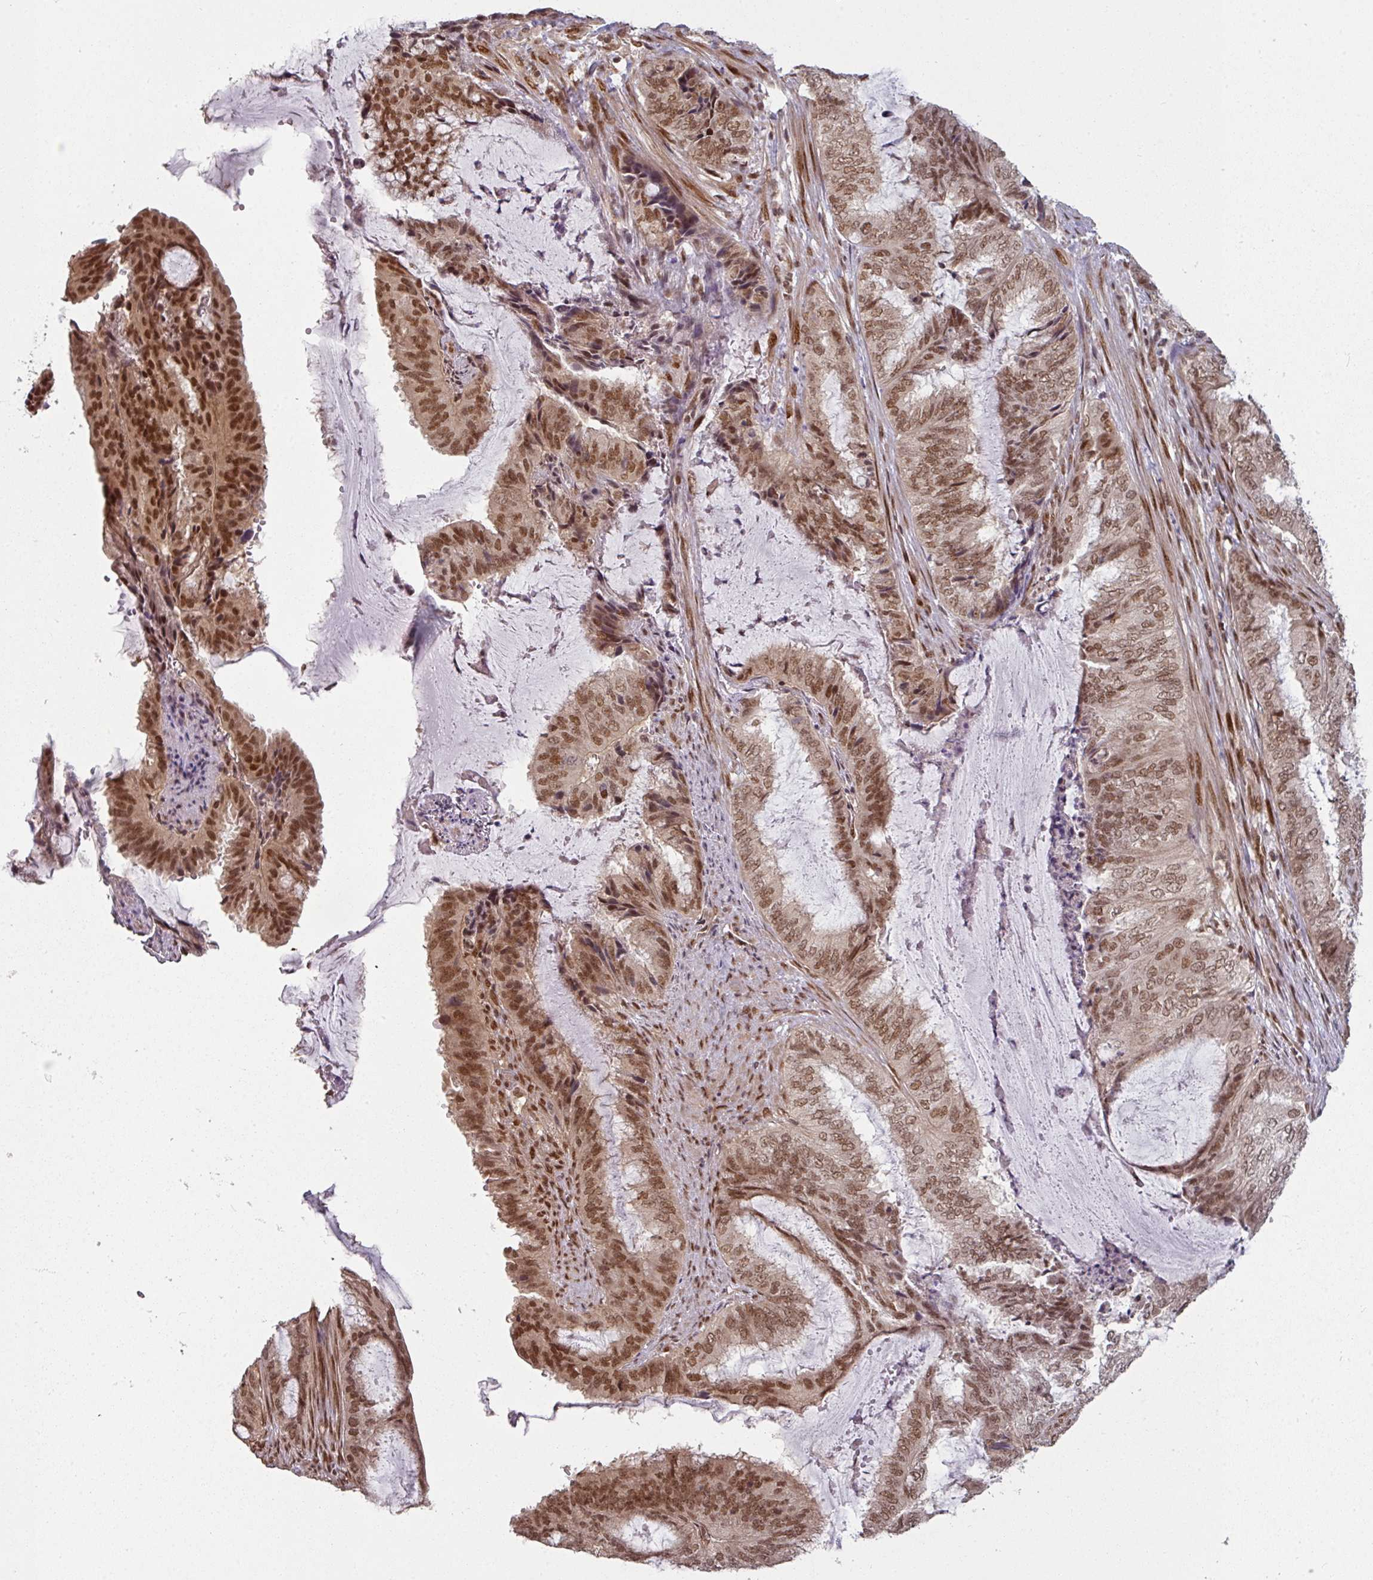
{"staining": {"intensity": "moderate", "quantity": ">75%", "location": "nuclear"}, "tissue": "endometrial cancer", "cell_type": "Tumor cells", "image_type": "cancer", "snomed": [{"axis": "morphology", "description": "Adenocarcinoma, NOS"}, {"axis": "topography", "description": "Endometrium"}], "caption": "Immunohistochemistry photomicrograph of human endometrial cancer (adenocarcinoma) stained for a protein (brown), which exhibits medium levels of moderate nuclear expression in about >75% of tumor cells.", "gene": "SIK3", "patient": {"sex": "female", "age": 51}}